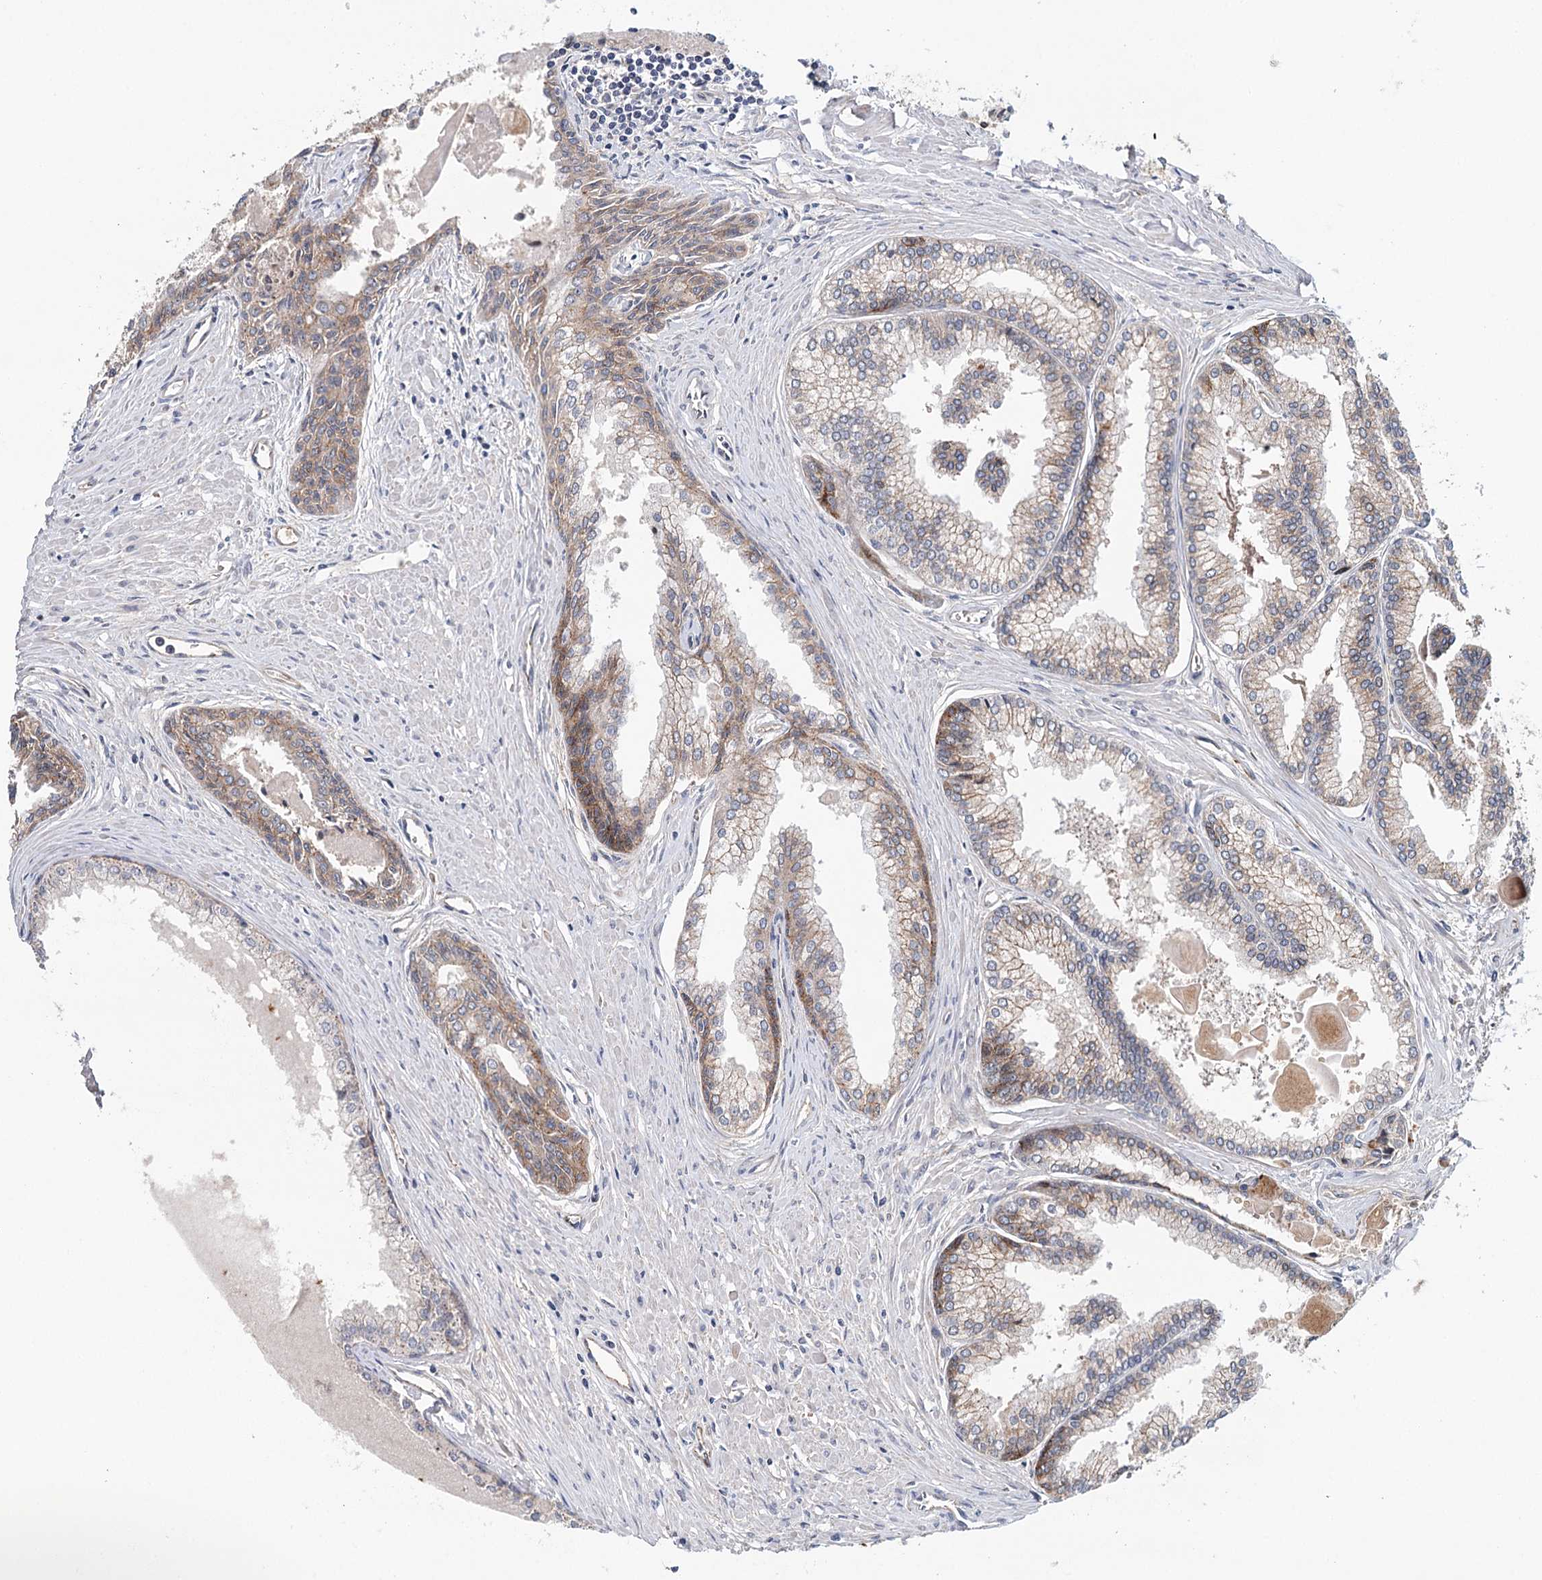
{"staining": {"intensity": "weak", "quantity": "25%-75%", "location": "cytoplasmic/membranous"}, "tissue": "prostate cancer", "cell_type": "Tumor cells", "image_type": "cancer", "snomed": [{"axis": "morphology", "description": "Adenocarcinoma, High grade"}, {"axis": "topography", "description": "Prostate"}], "caption": "High-power microscopy captured an immunohistochemistry (IHC) micrograph of prostate high-grade adenocarcinoma, revealing weak cytoplasmic/membranous positivity in about 25%-75% of tumor cells. The protein is shown in brown color, while the nuclei are stained blue.", "gene": "PKP4", "patient": {"sex": "male", "age": 68}}